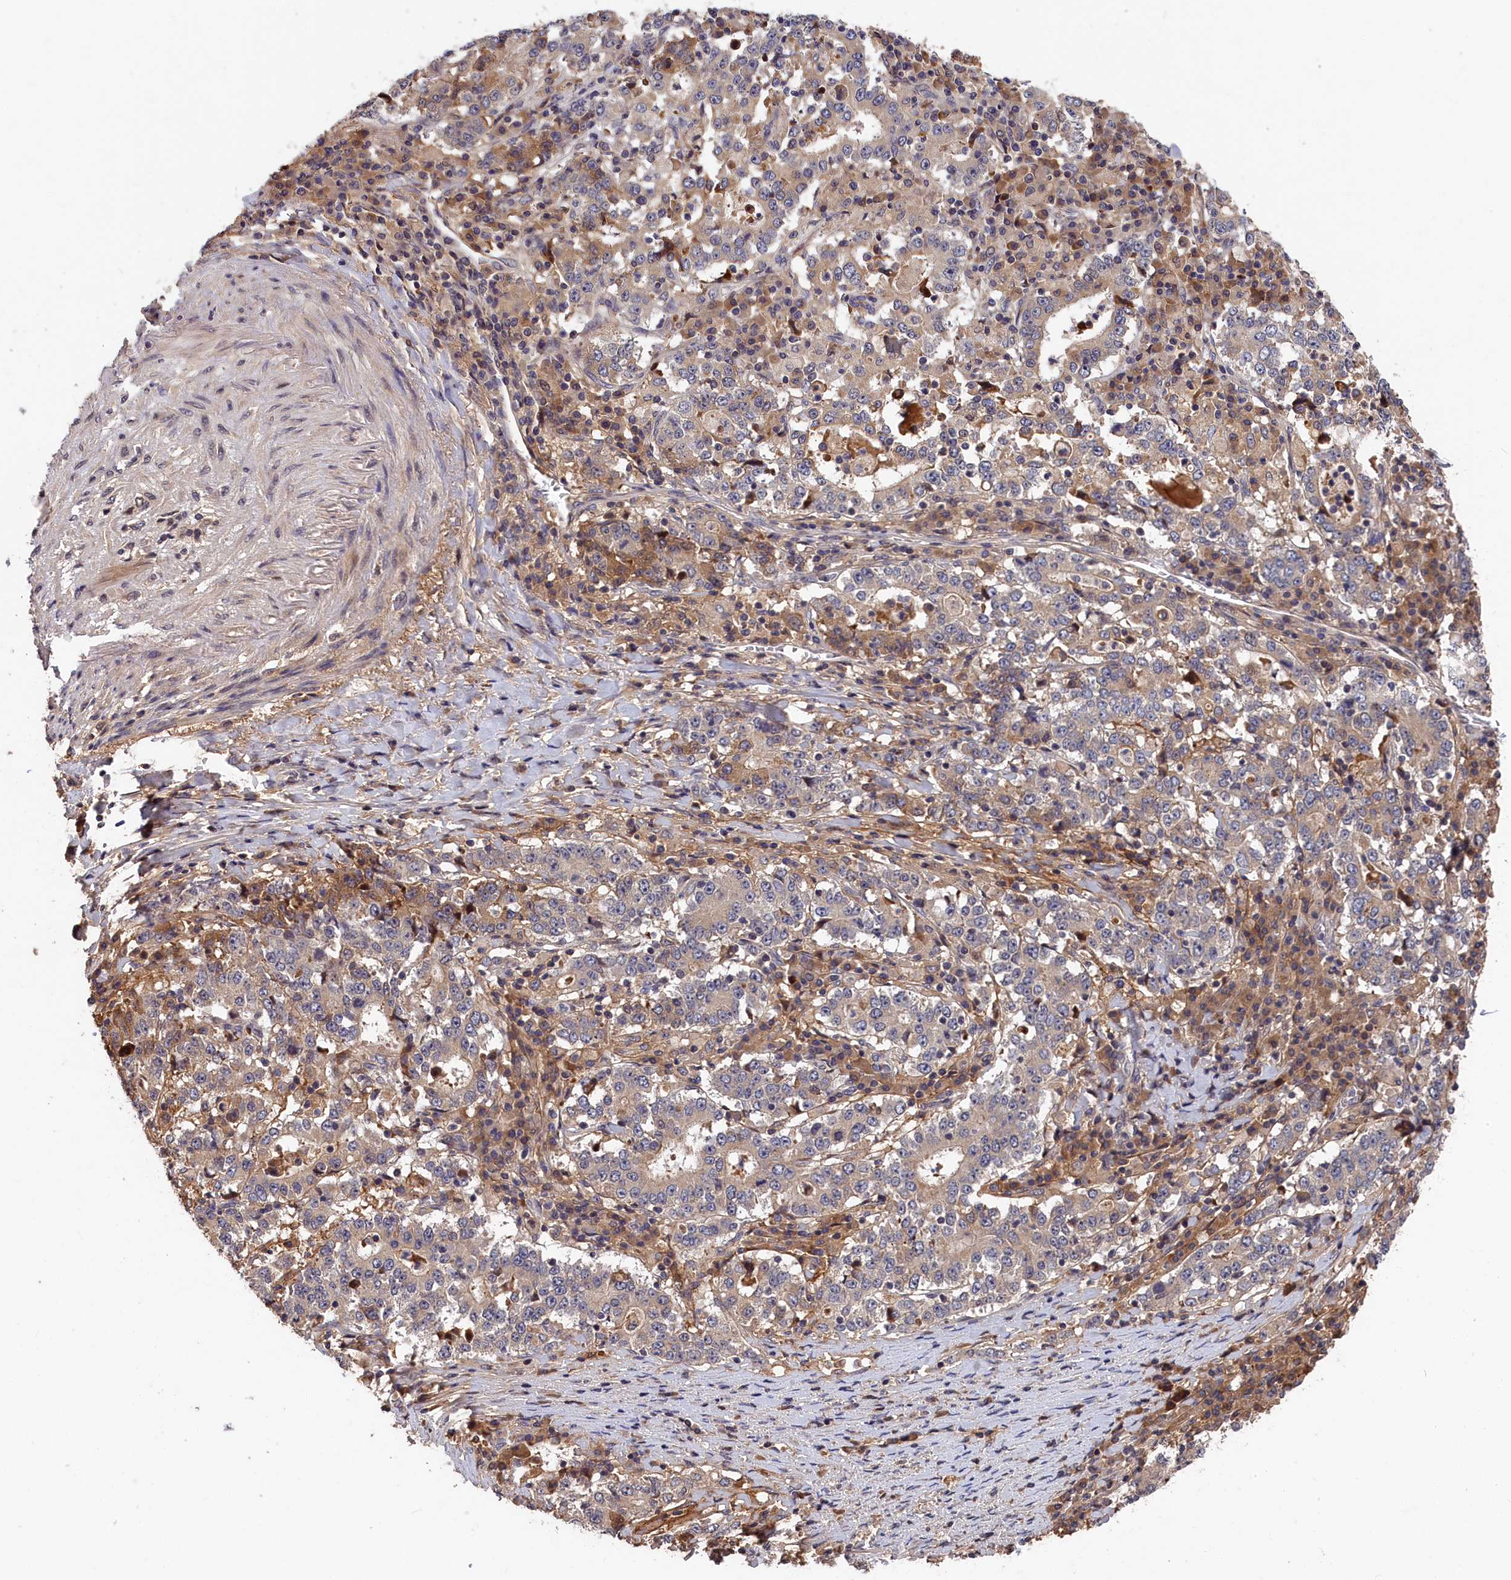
{"staining": {"intensity": "weak", "quantity": "<25%", "location": "cytoplasmic/membranous"}, "tissue": "stomach cancer", "cell_type": "Tumor cells", "image_type": "cancer", "snomed": [{"axis": "morphology", "description": "Adenocarcinoma, NOS"}, {"axis": "topography", "description": "Stomach"}], "caption": "Immunohistochemistry (IHC) of stomach adenocarcinoma exhibits no expression in tumor cells.", "gene": "ITIH1", "patient": {"sex": "male", "age": 59}}